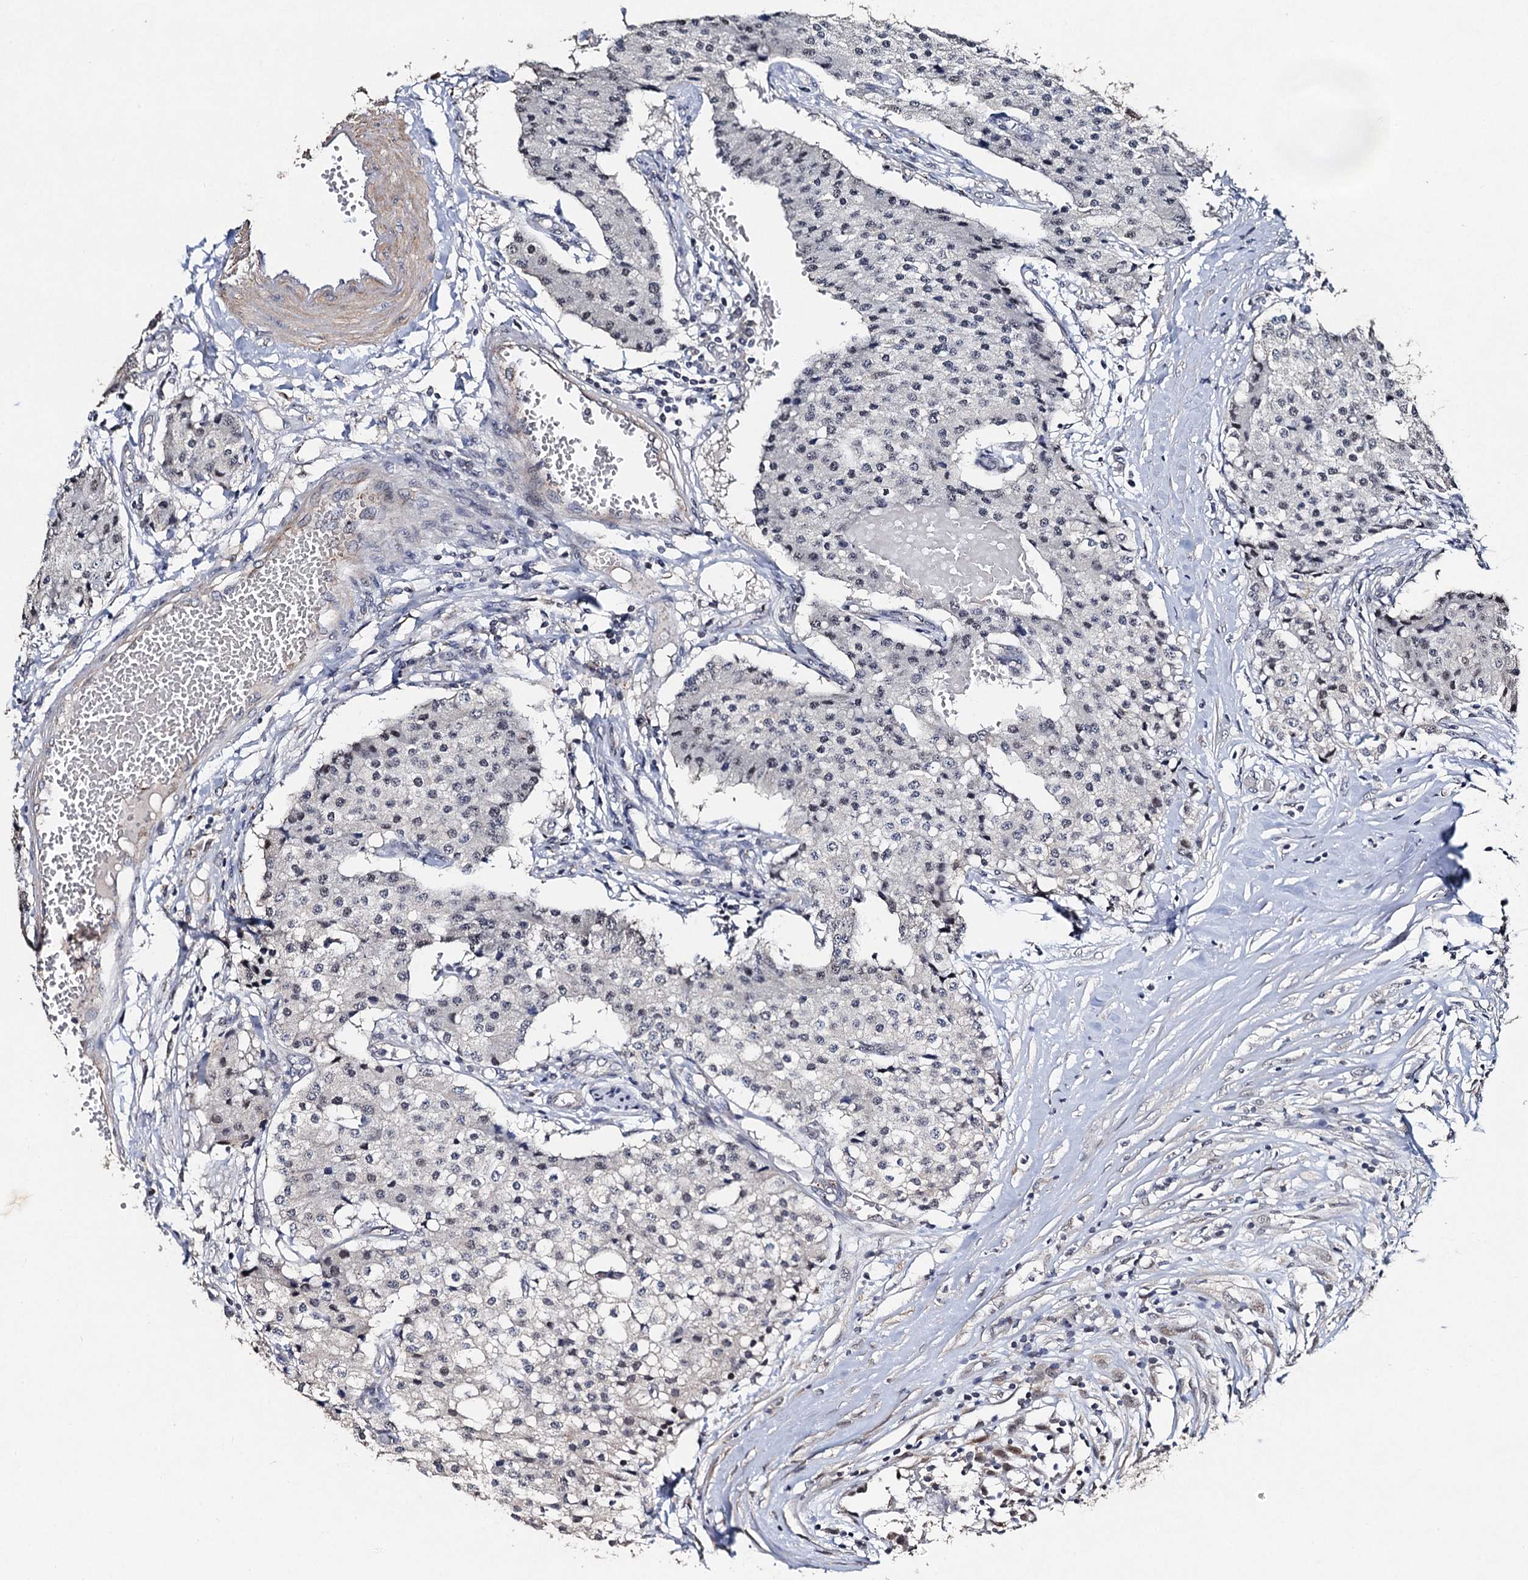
{"staining": {"intensity": "negative", "quantity": "none", "location": "none"}, "tissue": "carcinoid", "cell_type": "Tumor cells", "image_type": "cancer", "snomed": [{"axis": "morphology", "description": "Carcinoid, malignant, NOS"}, {"axis": "topography", "description": "Colon"}], "caption": "IHC of carcinoid (malignant) demonstrates no staining in tumor cells. (Immunohistochemistry, brightfield microscopy, high magnification).", "gene": "PPTC7", "patient": {"sex": "female", "age": 52}}